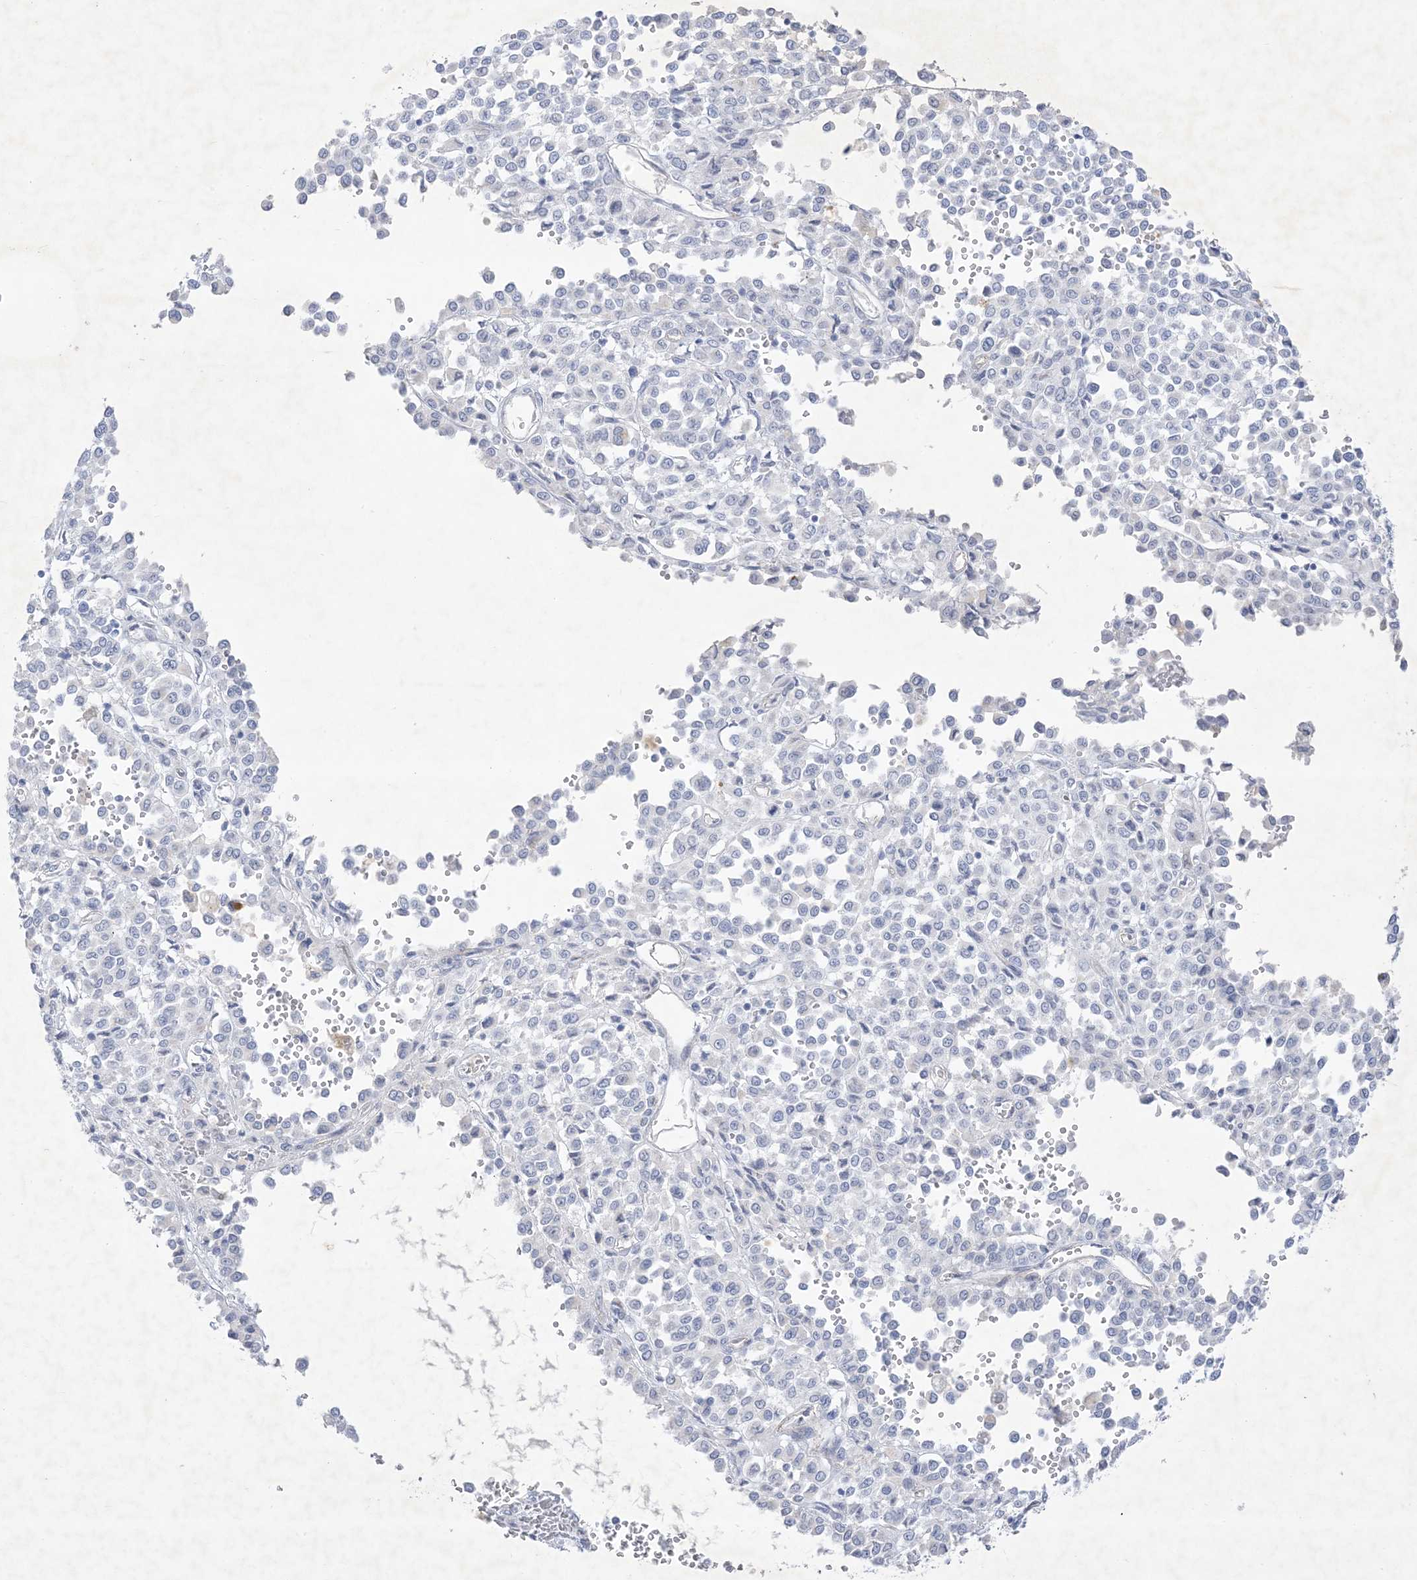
{"staining": {"intensity": "negative", "quantity": "none", "location": "none"}, "tissue": "melanoma", "cell_type": "Tumor cells", "image_type": "cancer", "snomed": [{"axis": "morphology", "description": "Malignant melanoma, Metastatic site"}, {"axis": "topography", "description": "Pancreas"}], "caption": "Immunohistochemistry image of human malignant melanoma (metastatic site) stained for a protein (brown), which displays no expression in tumor cells. The staining is performed using DAB (3,3'-diaminobenzidine) brown chromogen with nuclei counter-stained in using hematoxylin.", "gene": "B3GNT7", "patient": {"sex": "female", "age": 30}}